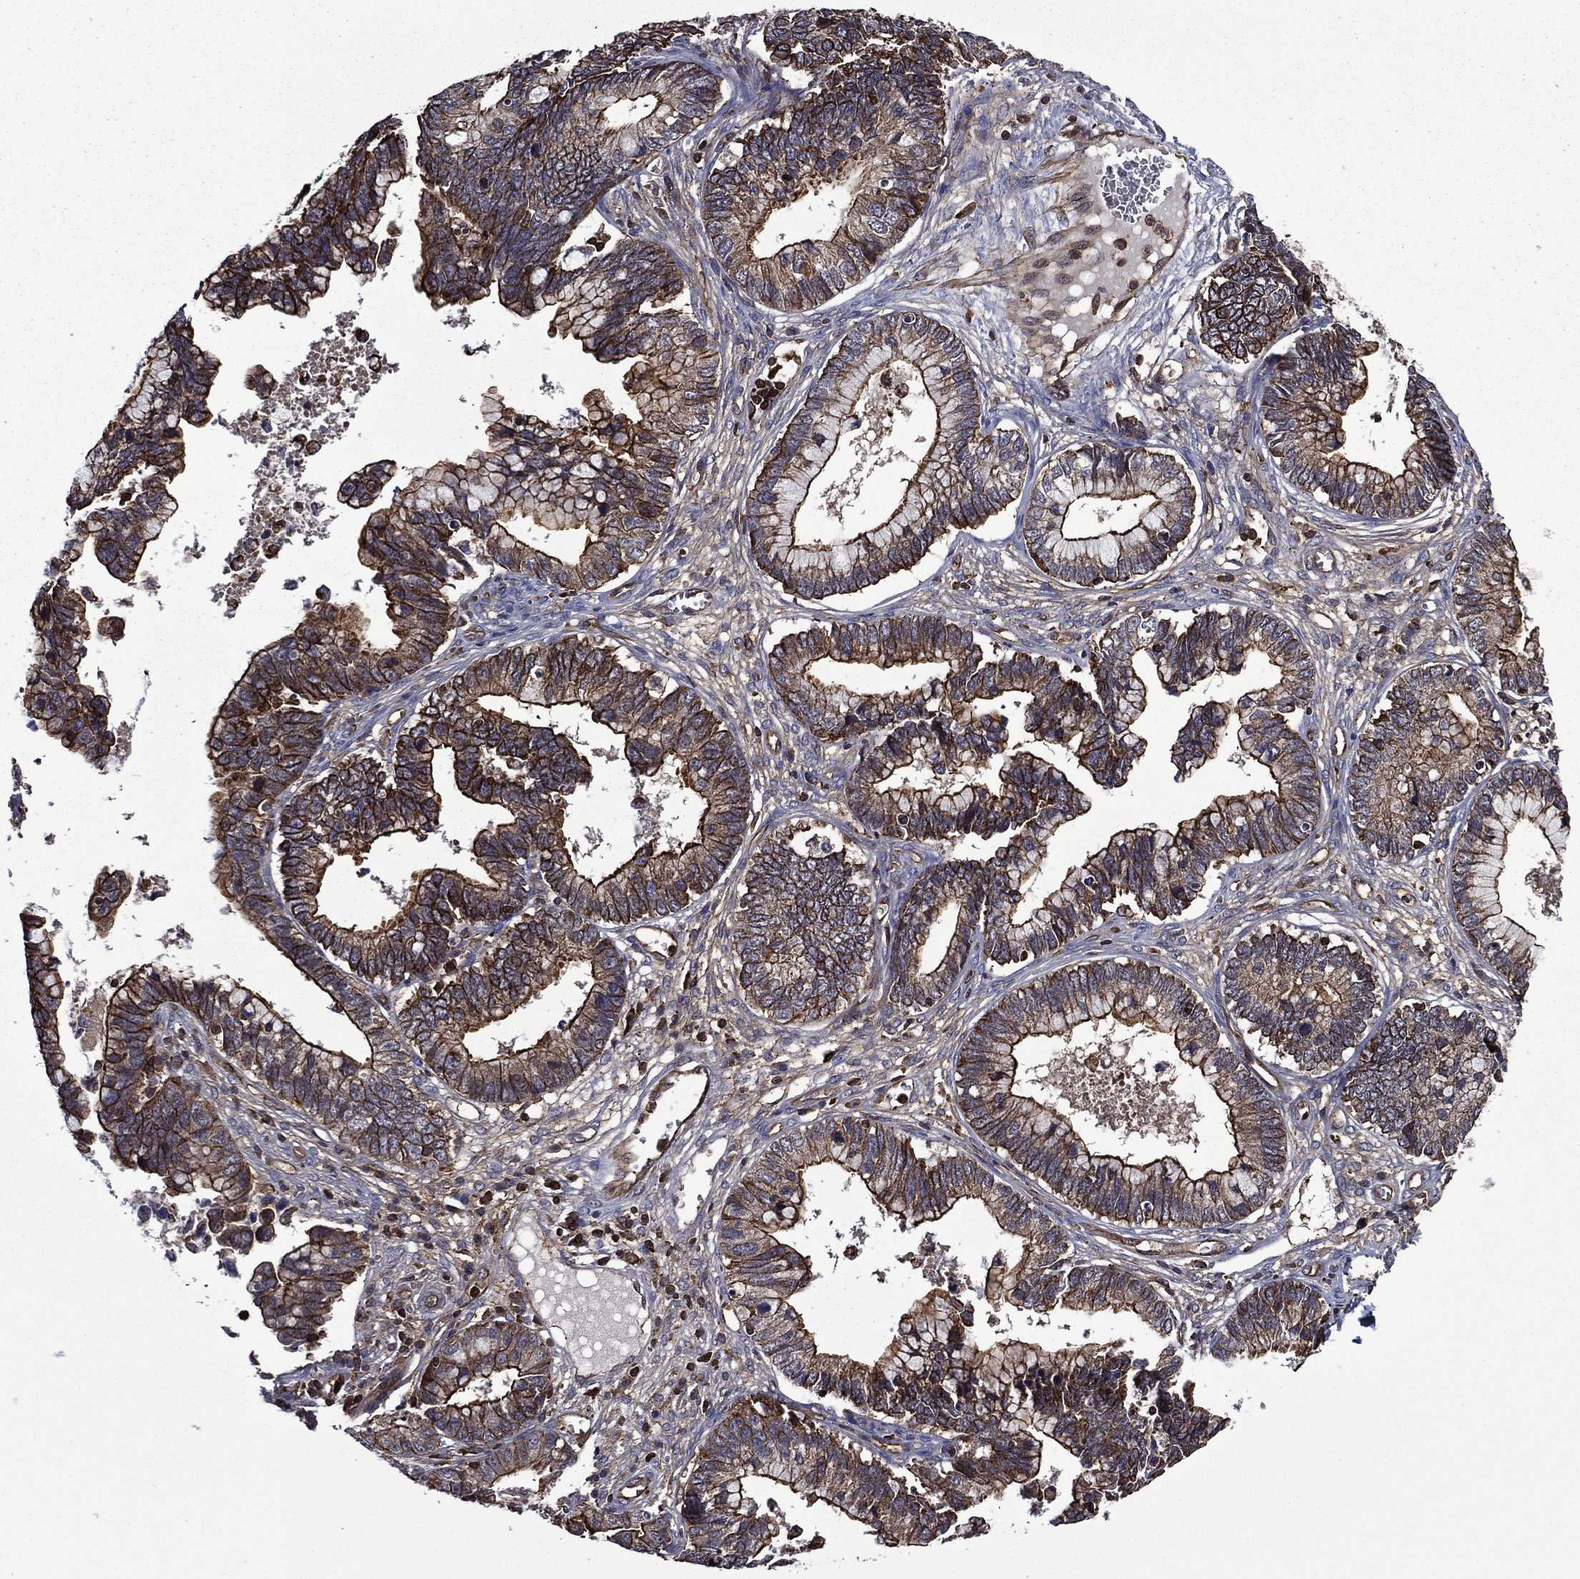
{"staining": {"intensity": "strong", "quantity": "25%-75%", "location": "cytoplasmic/membranous"}, "tissue": "cervical cancer", "cell_type": "Tumor cells", "image_type": "cancer", "snomed": [{"axis": "morphology", "description": "Adenocarcinoma, NOS"}, {"axis": "topography", "description": "Cervix"}], "caption": "Immunohistochemistry (IHC) of cervical cancer demonstrates high levels of strong cytoplasmic/membranous expression in about 25%-75% of tumor cells.", "gene": "PLPP3", "patient": {"sex": "female", "age": 44}}